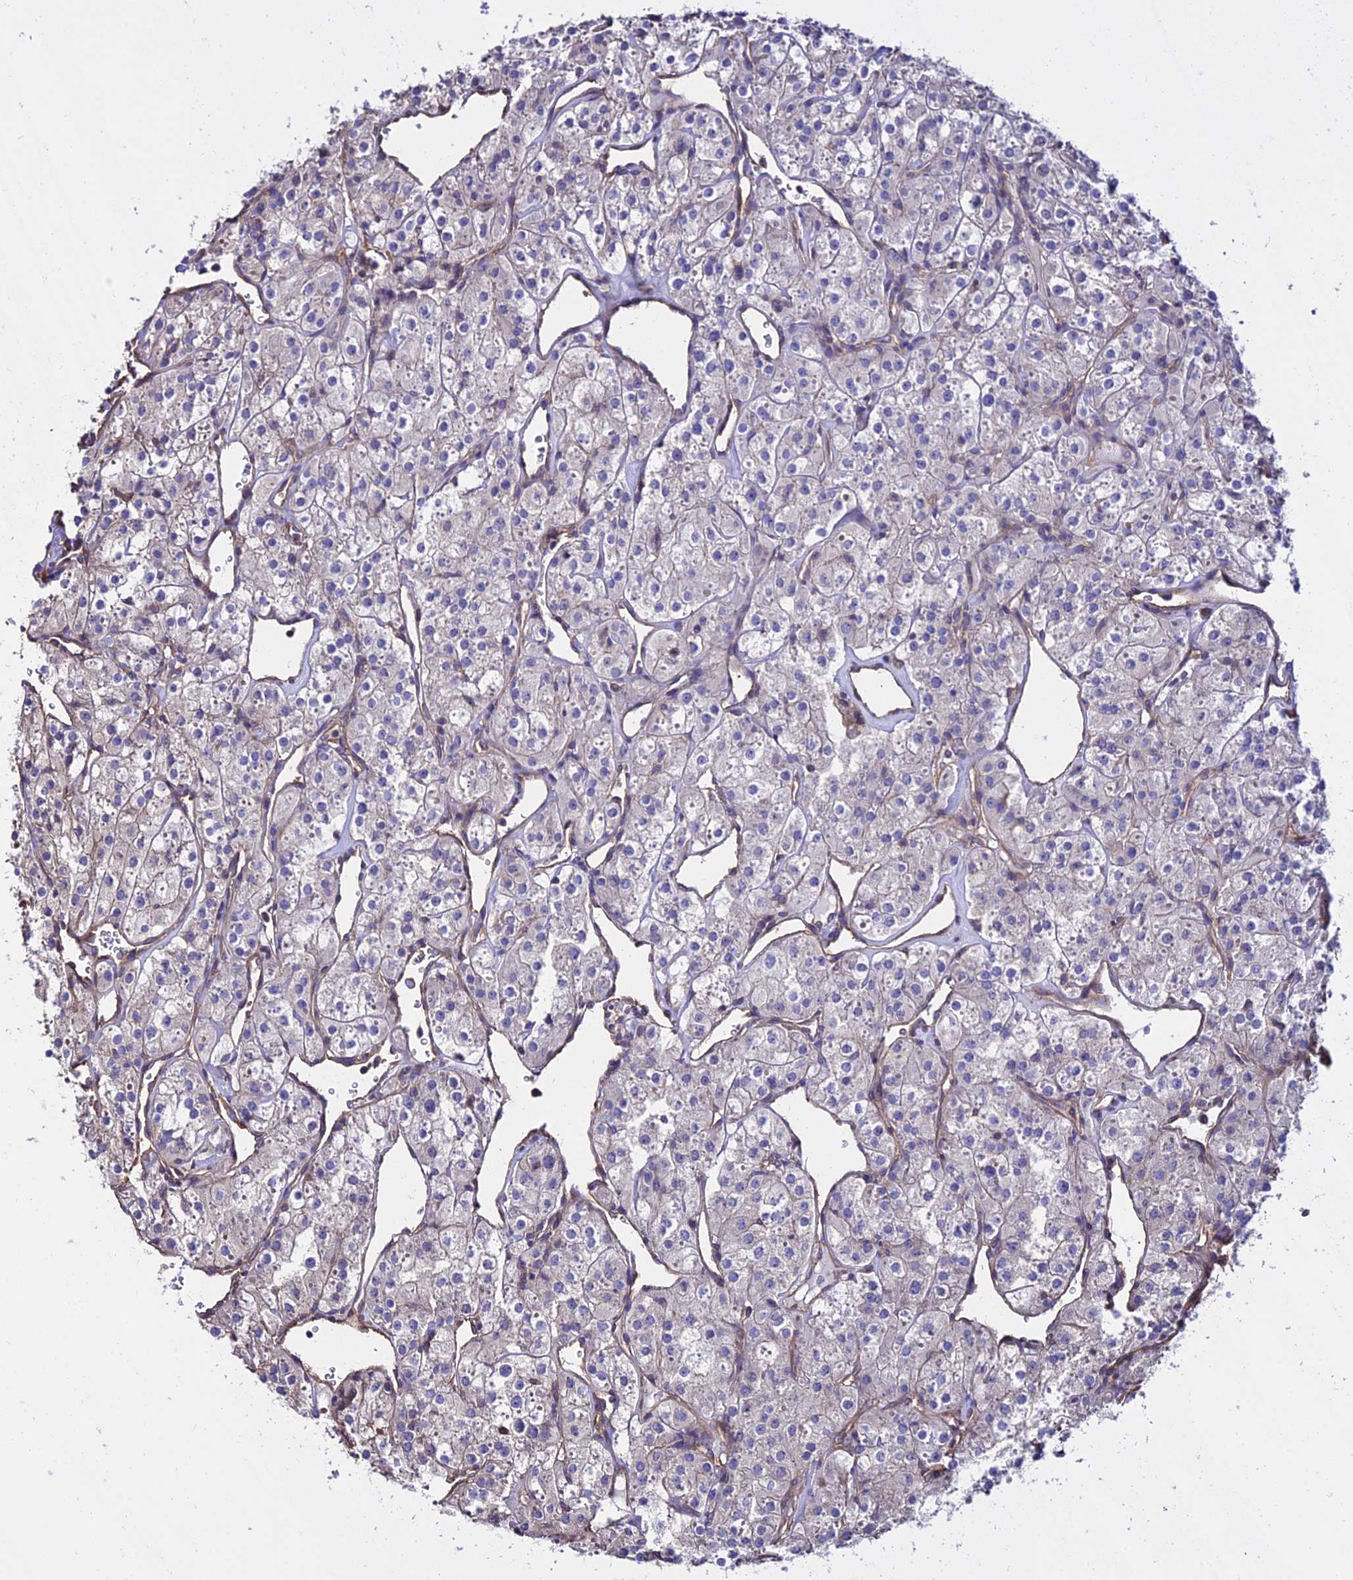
{"staining": {"intensity": "negative", "quantity": "none", "location": "none"}, "tissue": "renal cancer", "cell_type": "Tumor cells", "image_type": "cancer", "snomed": [{"axis": "morphology", "description": "Adenocarcinoma, NOS"}, {"axis": "topography", "description": "Kidney"}], "caption": "Immunohistochemical staining of human renal adenocarcinoma reveals no significant expression in tumor cells. (Stains: DAB (3,3'-diaminobenzidine) IHC with hematoxylin counter stain, Microscopy: brightfield microscopy at high magnification).", "gene": "CALM2", "patient": {"sex": "male", "age": 77}}